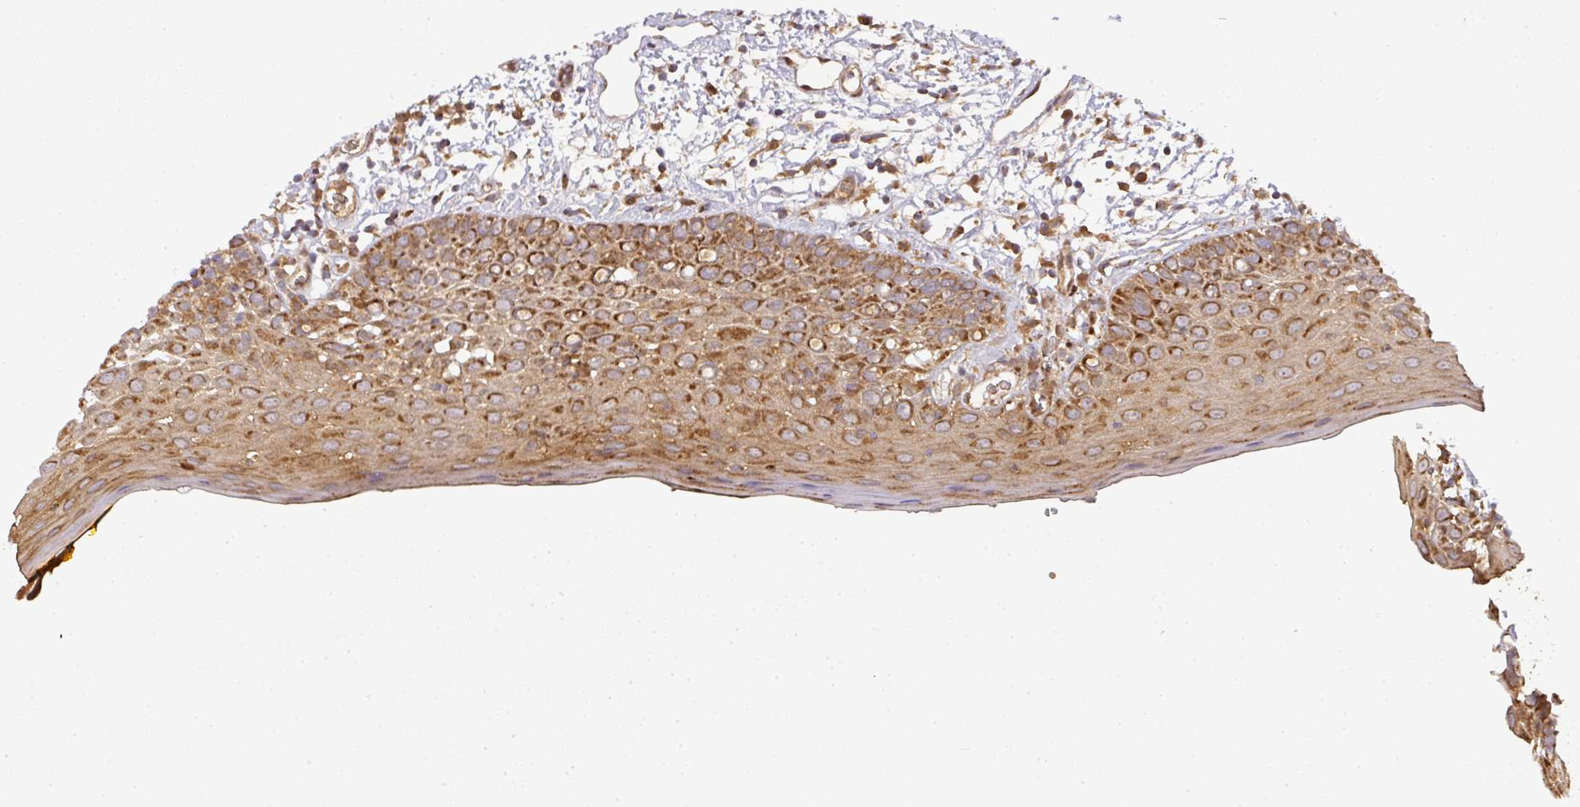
{"staining": {"intensity": "strong", "quantity": ">75%", "location": "cytoplasmic/membranous"}, "tissue": "oral mucosa", "cell_type": "Squamous epithelial cells", "image_type": "normal", "snomed": [{"axis": "morphology", "description": "Normal tissue, NOS"}, {"axis": "morphology", "description": "Squamous cell carcinoma, NOS"}, {"axis": "topography", "description": "Oral tissue"}, {"axis": "topography", "description": "Tounge, NOS"}, {"axis": "topography", "description": "Head-Neck"}], "caption": "The image demonstrates staining of unremarkable oral mucosa, revealing strong cytoplasmic/membranous protein expression (brown color) within squamous epithelial cells.", "gene": "MALSU1", "patient": {"sex": "male", "age": 76}}